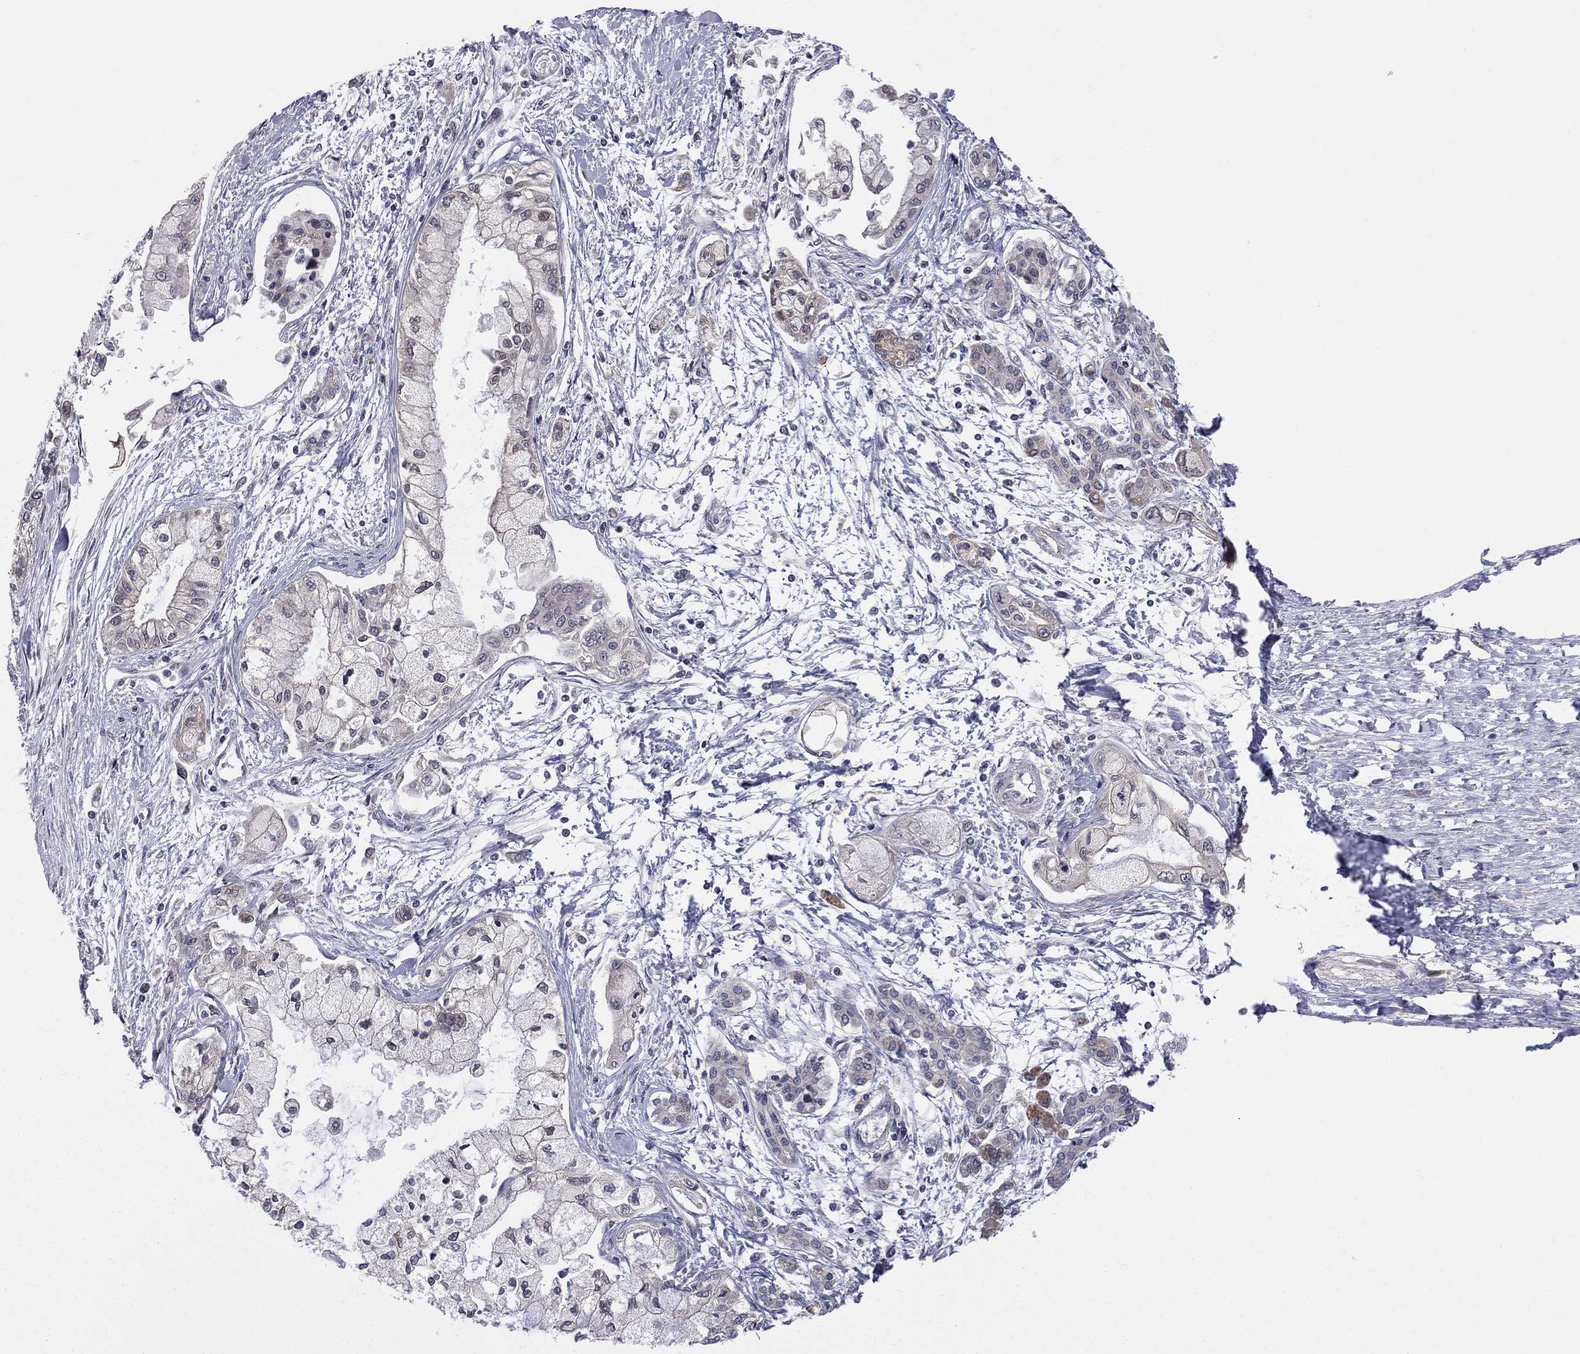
{"staining": {"intensity": "negative", "quantity": "none", "location": "none"}, "tissue": "pancreatic cancer", "cell_type": "Tumor cells", "image_type": "cancer", "snomed": [{"axis": "morphology", "description": "Adenocarcinoma, NOS"}, {"axis": "topography", "description": "Pancreas"}], "caption": "Immunohistochemistry of human pancreatic cancer exhibits no staining in tumor cells.", "gene": "CNOT11", "patient": {"sex": "male", "age": 54}}